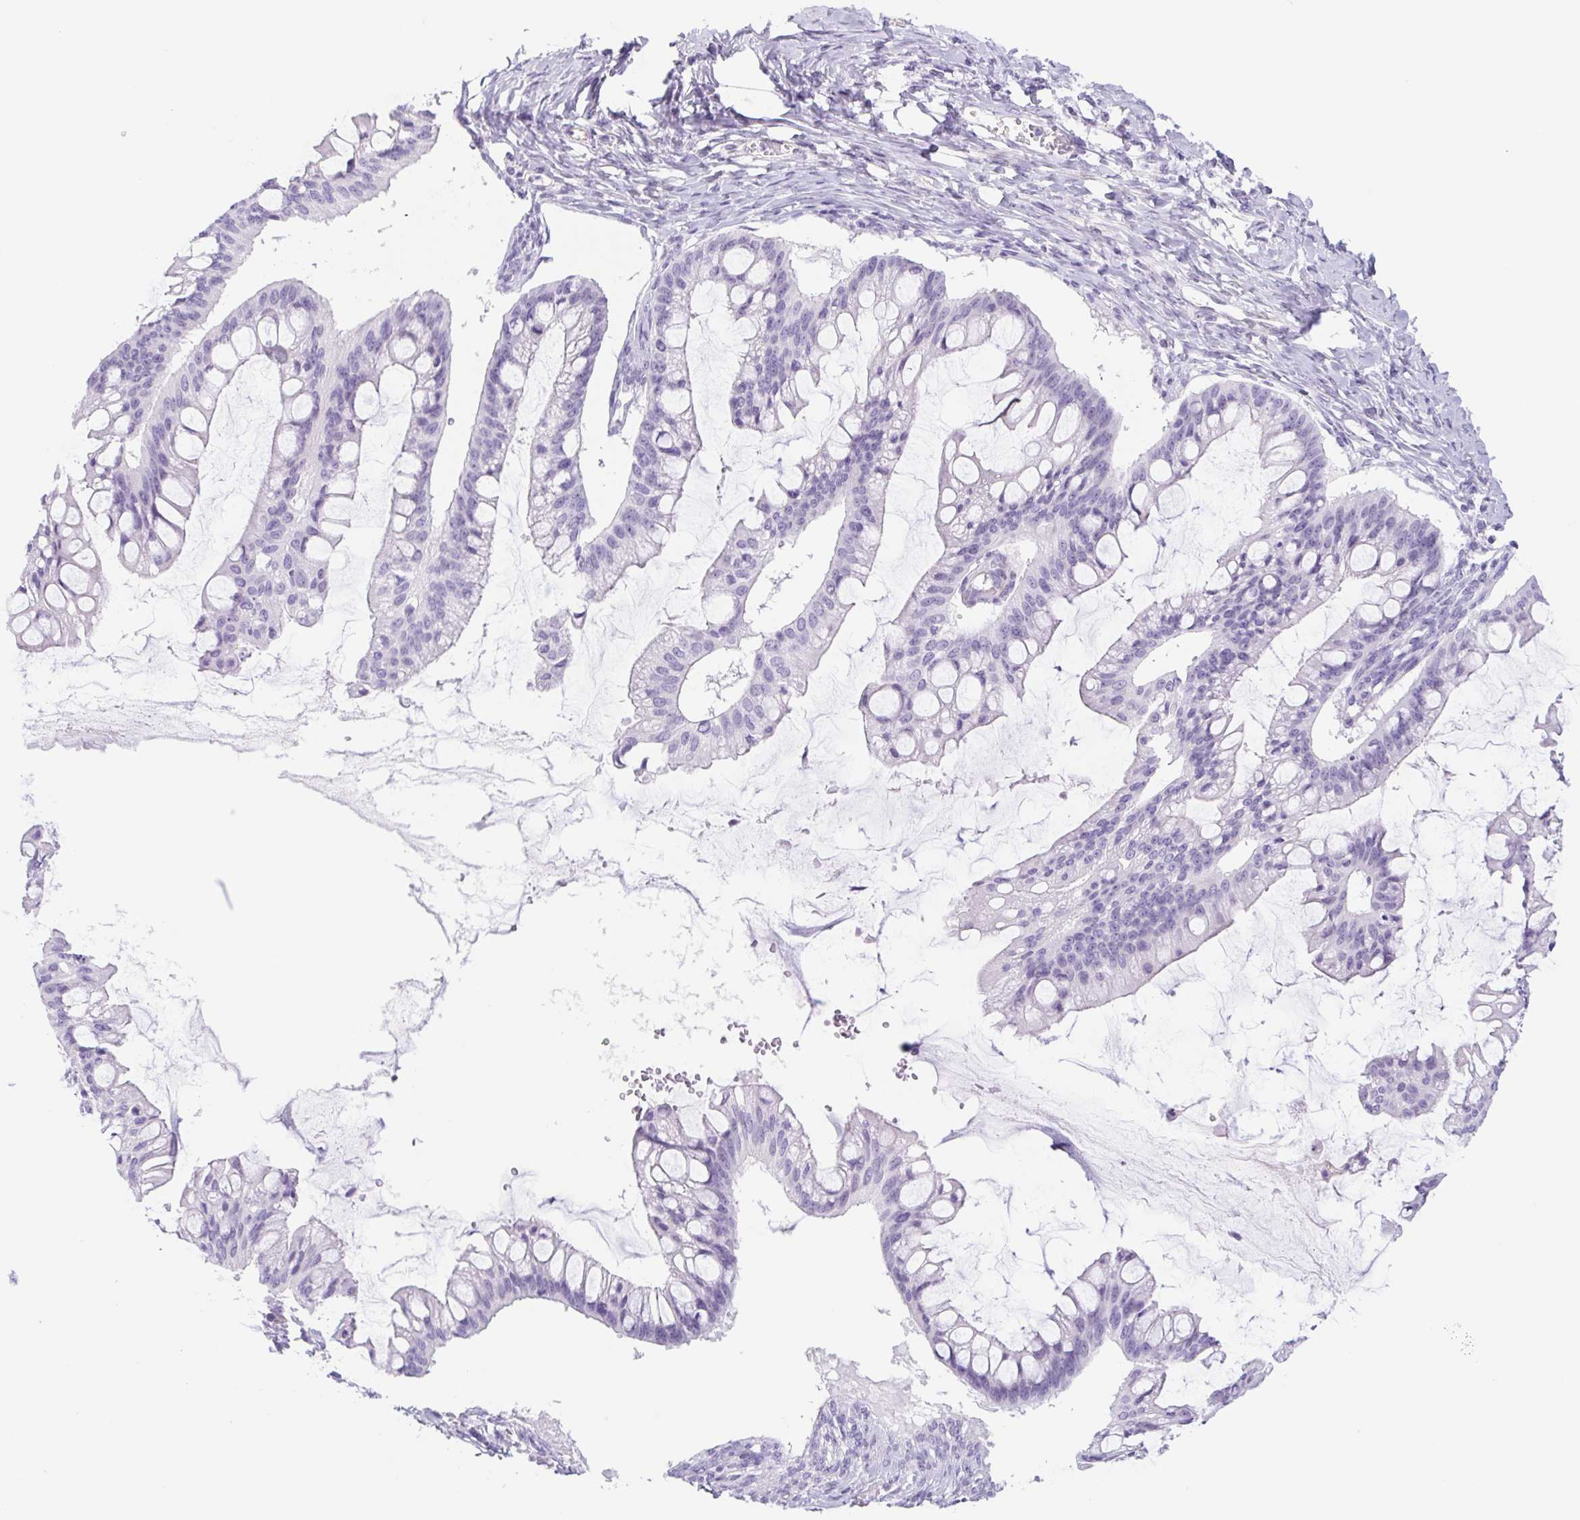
{"staining": {"intensity": "negative", "quantity": "none", "location": "none"}, "tissue": "ovarian cancer", "cell_type": "Tumor cells", "image_type": "cancer", "snomed": [{"axis": "morphology", "description": "Cystadenocarcinoma, mucinous, NOS"}, {"axis": "topography", "description": "Ovary"}], "caption": "Tumor cells are negative for protein expression in human ovarian mucinous cystadenocarcinoma.", "gene": "CYP21A2", "patient": {"sex": "female", "age": 73}}